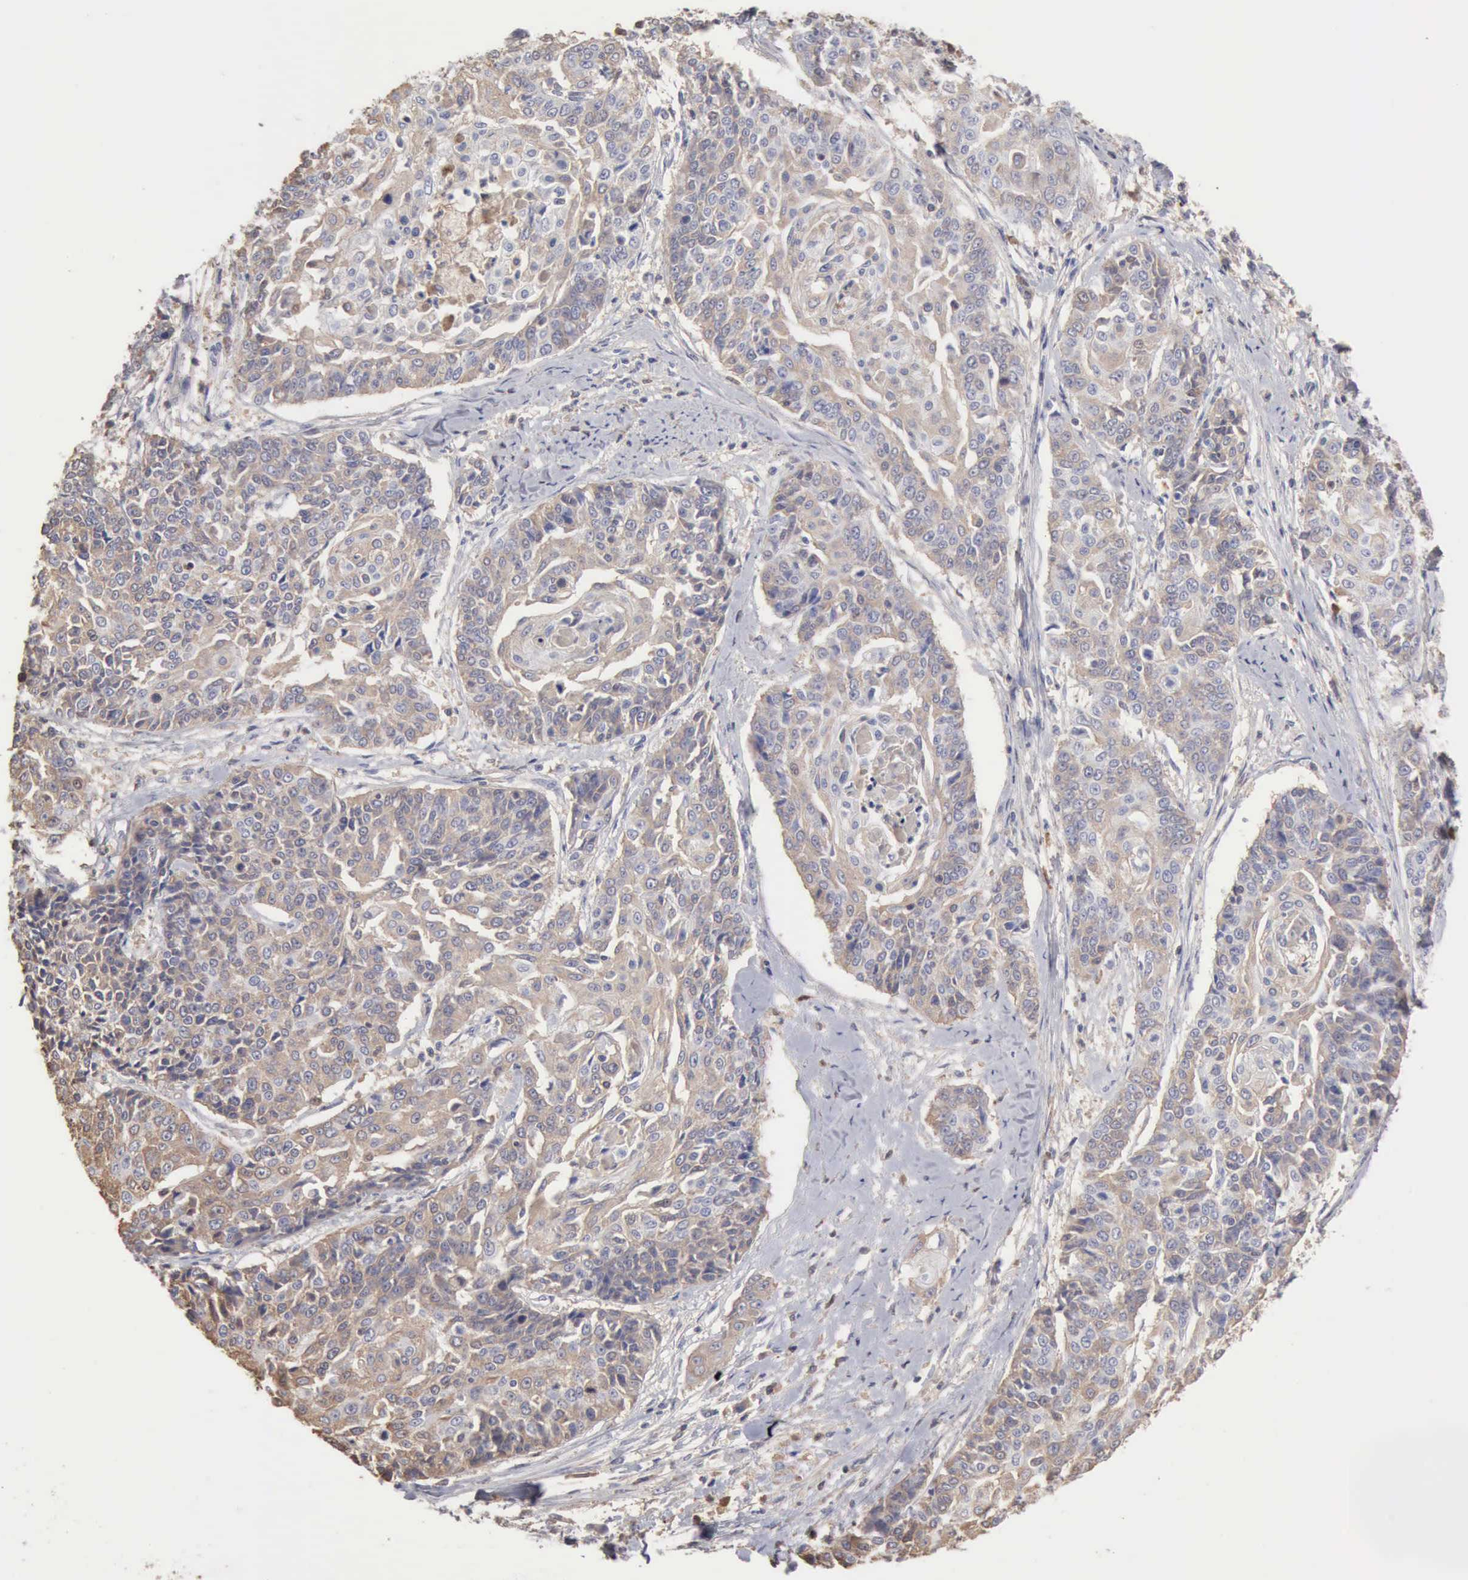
{"staining": {"intensity": "weak", "quantity": ">75%", "location": "cytoplasmic/membranous"}, "tissue": "cervical cancer", "cell_type": "Tumor cells", "image_type": "cancer", "snomed": [{"axis": "morphology", "description": "Squamous cell carcinoma, NOS"}, {"axis": "topography", "description": "Cervix"}], "caption": "Tumor cells reveal weak cytoplasmic/membranous expression in approximately >75% of cells in cervical squamous cell carcinoma.", "gene": "SERPINA1", "patient": {"sex": "female", "age": 64}}